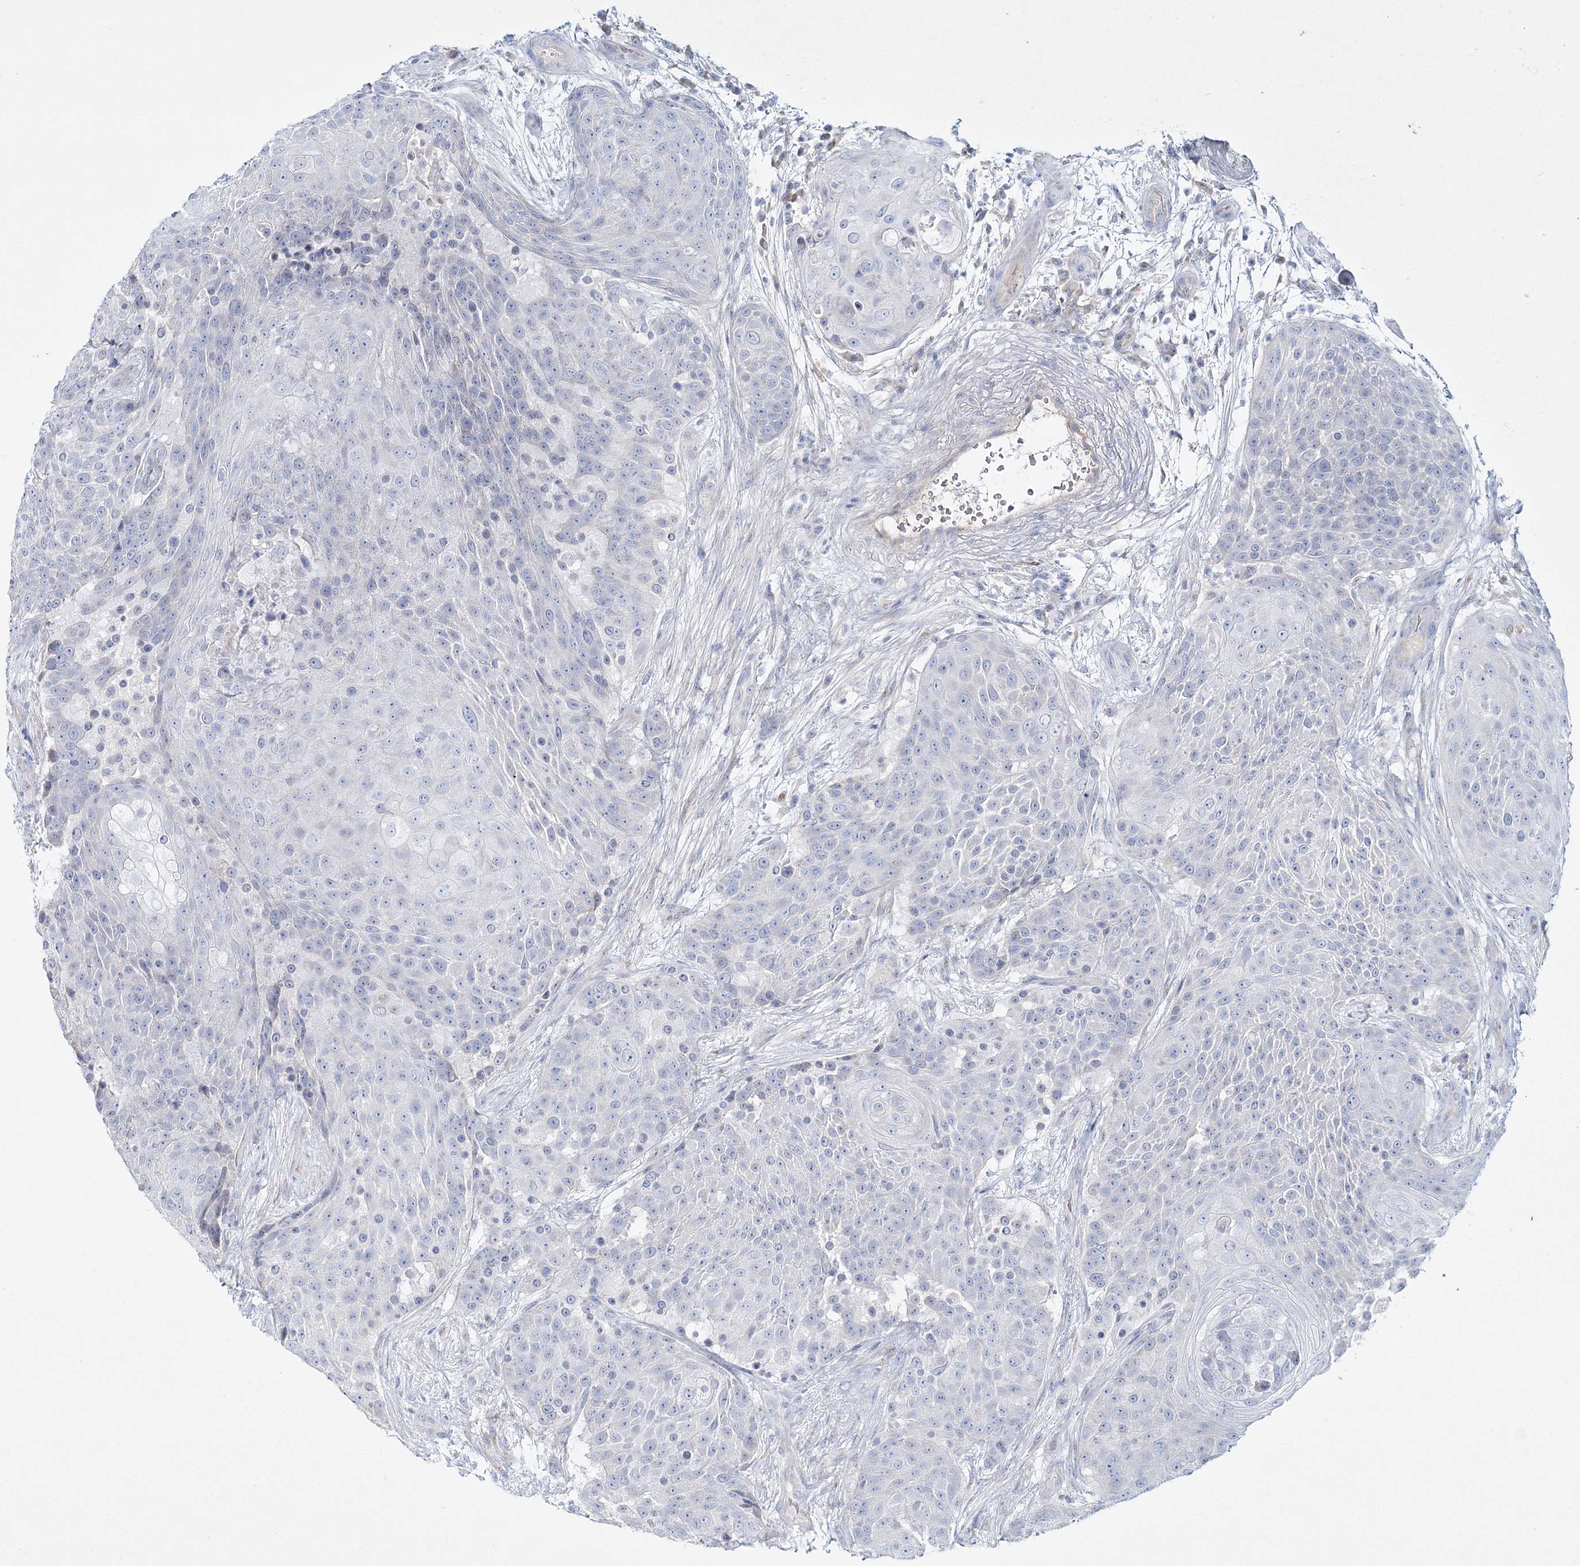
{"staining": {"intensity": "negative", "quantity": "none", "location": "none"}, "tissue": "urothelial cancer", "cell_type": "Tumor cells", "image_type": "cancer", "snomed": [{"axis": "morphology", "description": "Urothelial carcinoma, High grade"}, {"axis": "topography", "description": "Urinary bladder"}], "caption": "Tumor cells are negative for brown protein staining in urothelial cancer.", "gene": "ADGRL1", "patient": {"sex": "female", "age": 63}}